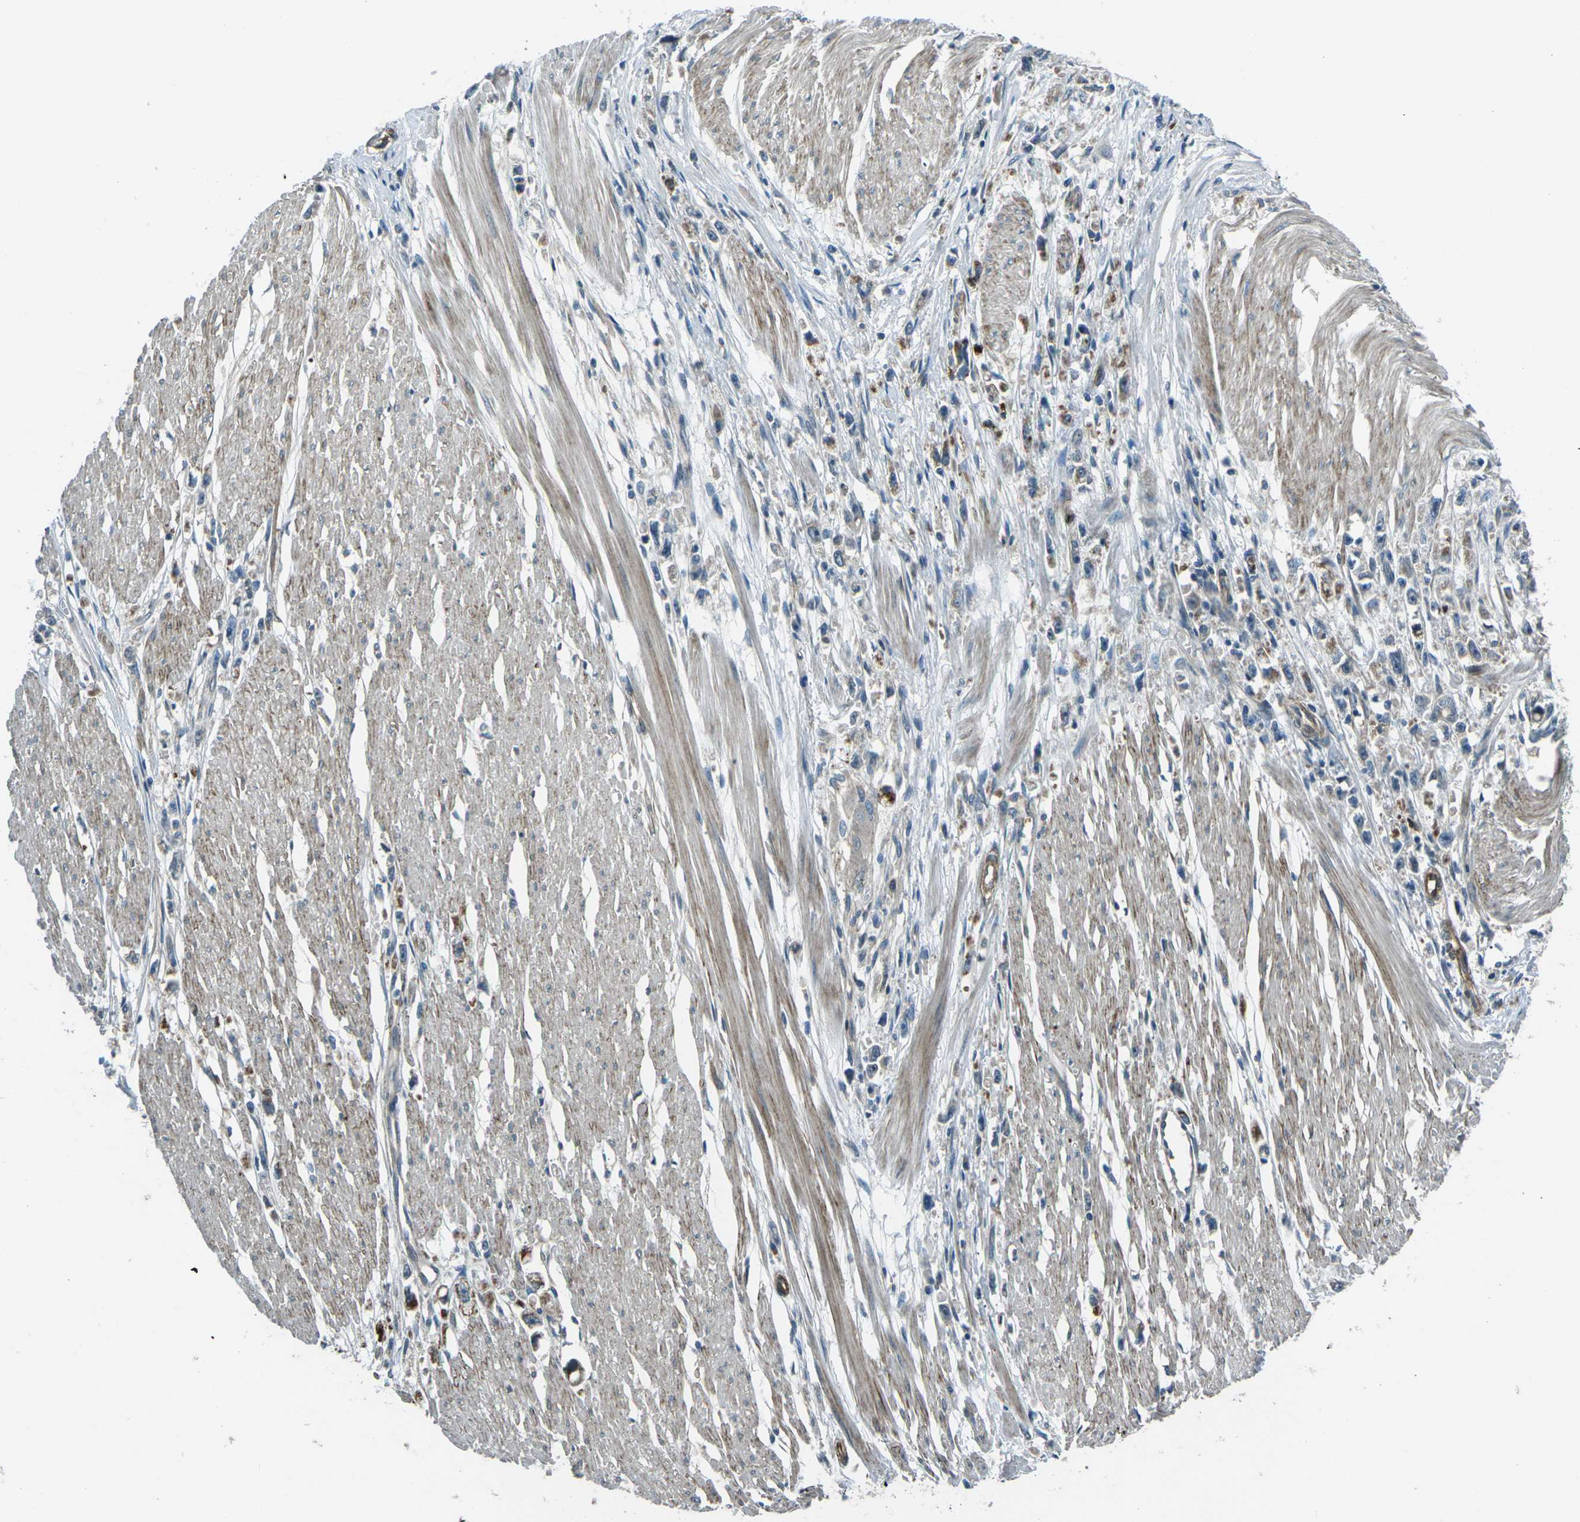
{"staining": {"intensity": "weak", "quantity": "25%-75%", "location": "cytoplasmic/membranous"}, "tissue": "stomach cancer", "cell_type": "Tumor cells", "image_type": "cancer", "snomed": [{"axis": "morphology", "description": "Adenocarcinoma, NOS"}, {"axis": "topography", "description": "Stomach"}], "caption": "Weak cytoplasmic/membranous positivity for a protein is identified in about 25%-75% of tumor cells of stomach cancer (adenocarcinoma) using immunohistochemistry (IHC).", "gene": "AFAP1", "patient": {"sex": "female", "age": 59}}